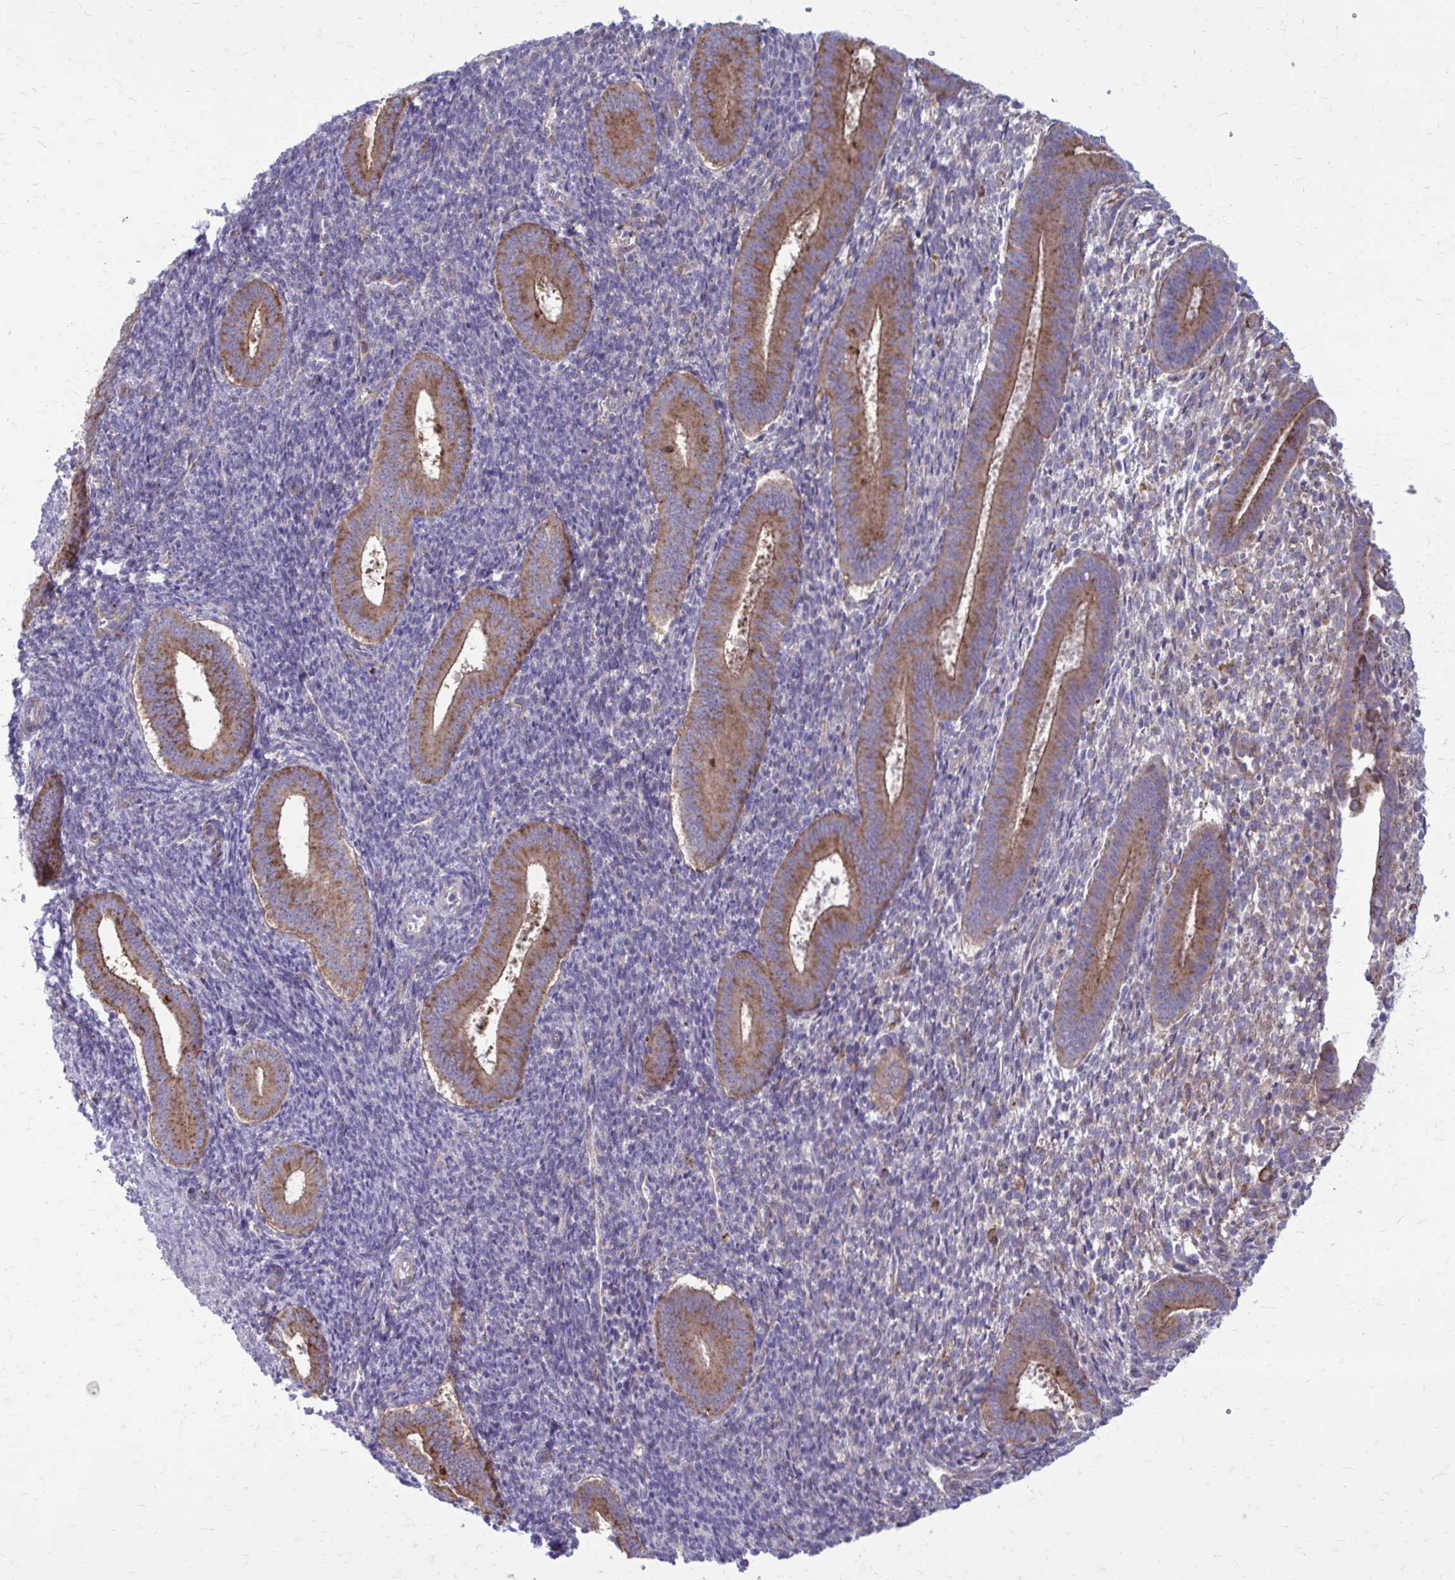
{"staining": {"intensity": "negative", "quantity": "none", "location": "none"}, "tissue": "endometrium", "cell_type": "Cells in endometrial stroma", "image_type": "normal", "snomed": [{"axis": "morphology", "description": "Normal tissue, NOS"}, {"axis": "topography", "description": "Endometrium"}], "caption": "Immunohistochemistry (IHC) histopathology image of normal endometrium: endometrium stained with DAB (3,3'-diaminobenzidine) demonstrates no significant protein staining in cells in endometrial stroma. (Brightfield microscopy of DAB (3,3'-diaminobenzidine) IHC at high magnification).", "gene": "CLTA", "patient": {"sex": "female", "age": 25}}